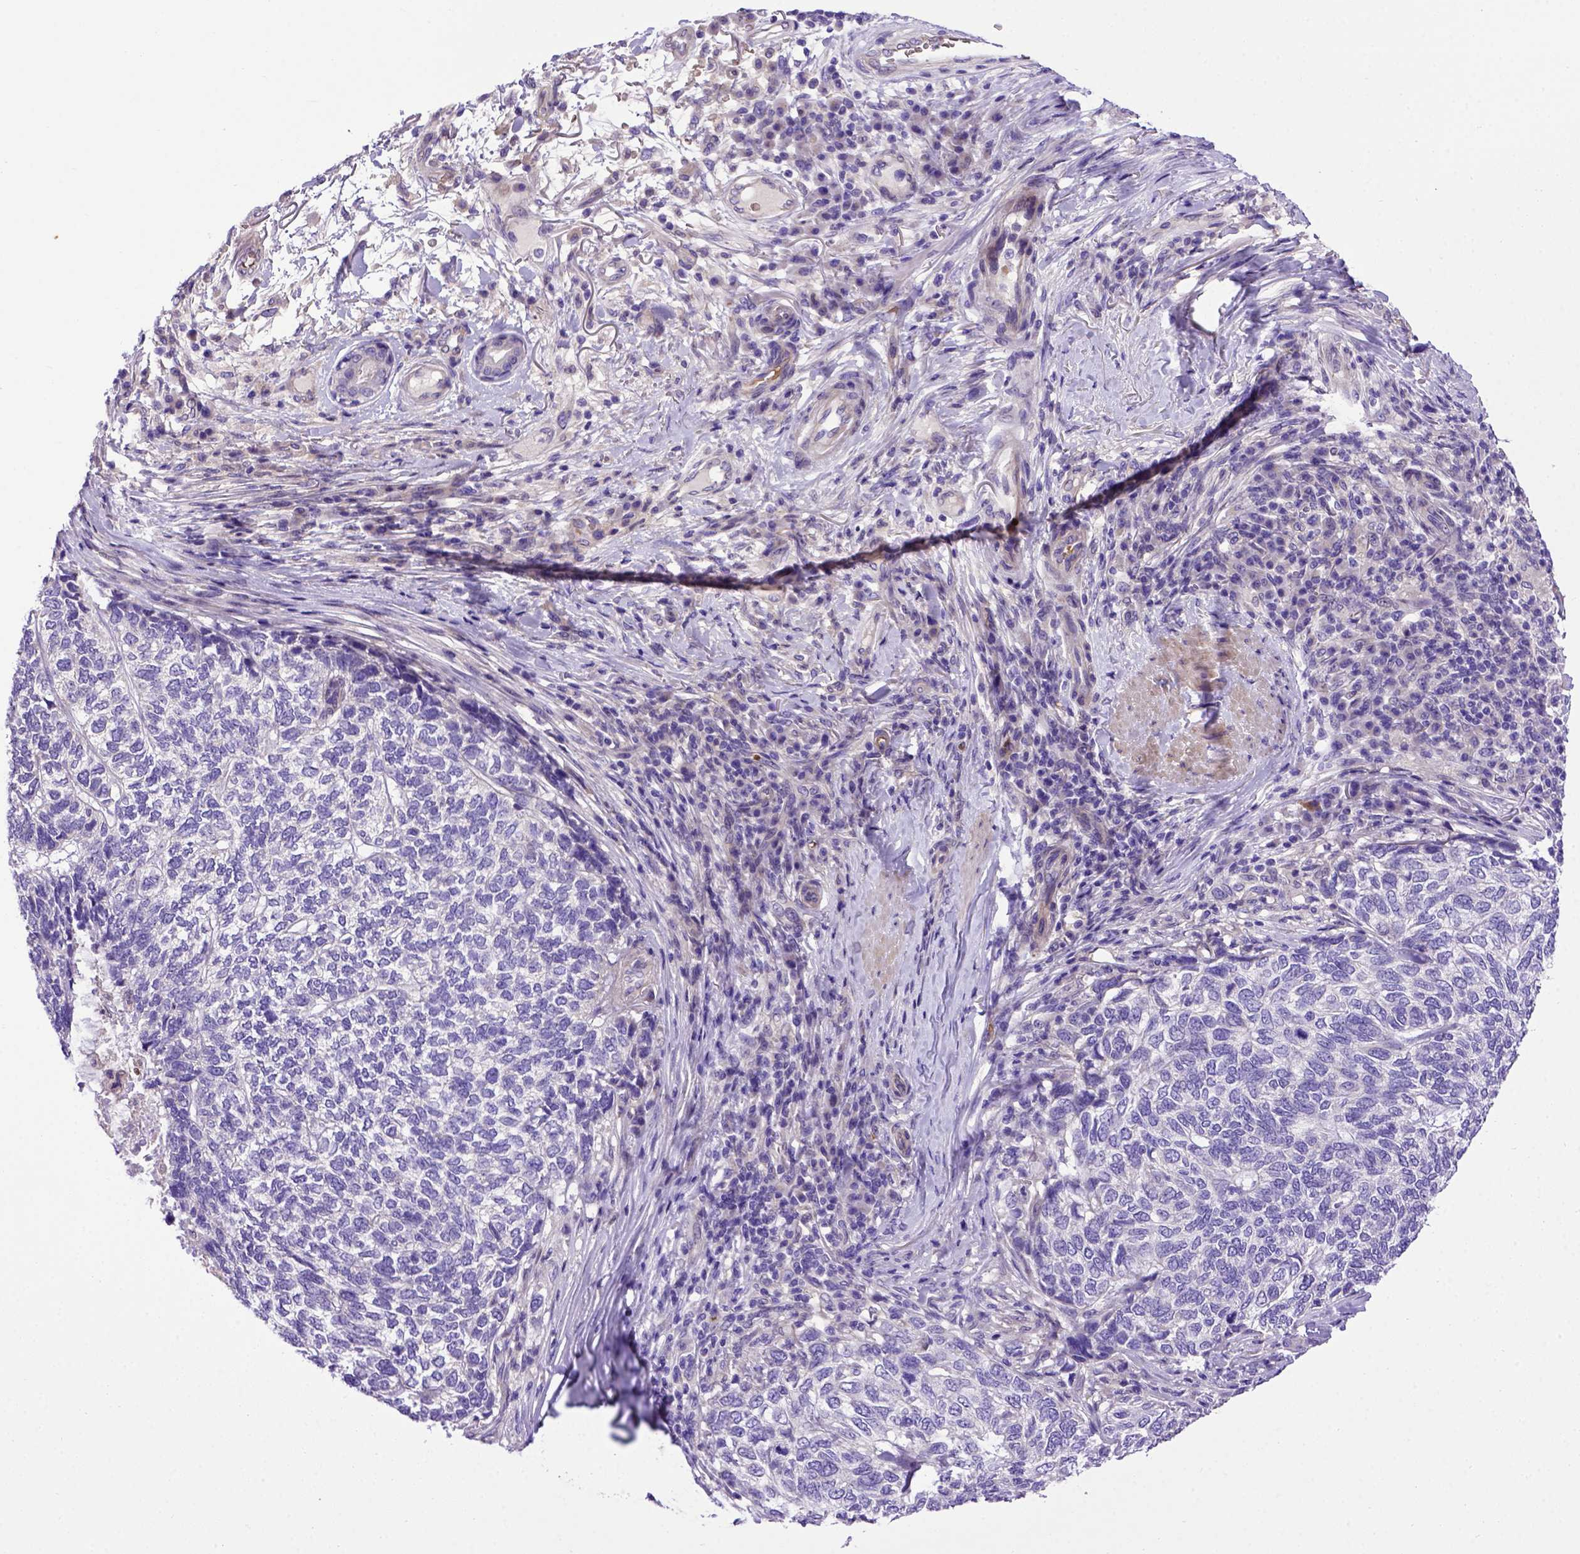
{"staining": {"intensity": "negative", "quantity": "none", "location": "none"}, "tissue": "skin cancer", "cell_type": "Tumor cells", "image_type": "cancer", "snomed": [{"axis": "morphology", "description": "Basal cell carcinoma"}, {"axis": "topography", "description": "Skin"}], "caption": "This histopathology image is of skin basal cell carcinoma stained with immunohistochemistry (IHC) to label a protein in brown with the nuclei are counter-stained blue. There is no expression in tumor cells.", "gene": "ADAM12", "patient": {"sex": "female", "age": 65}}